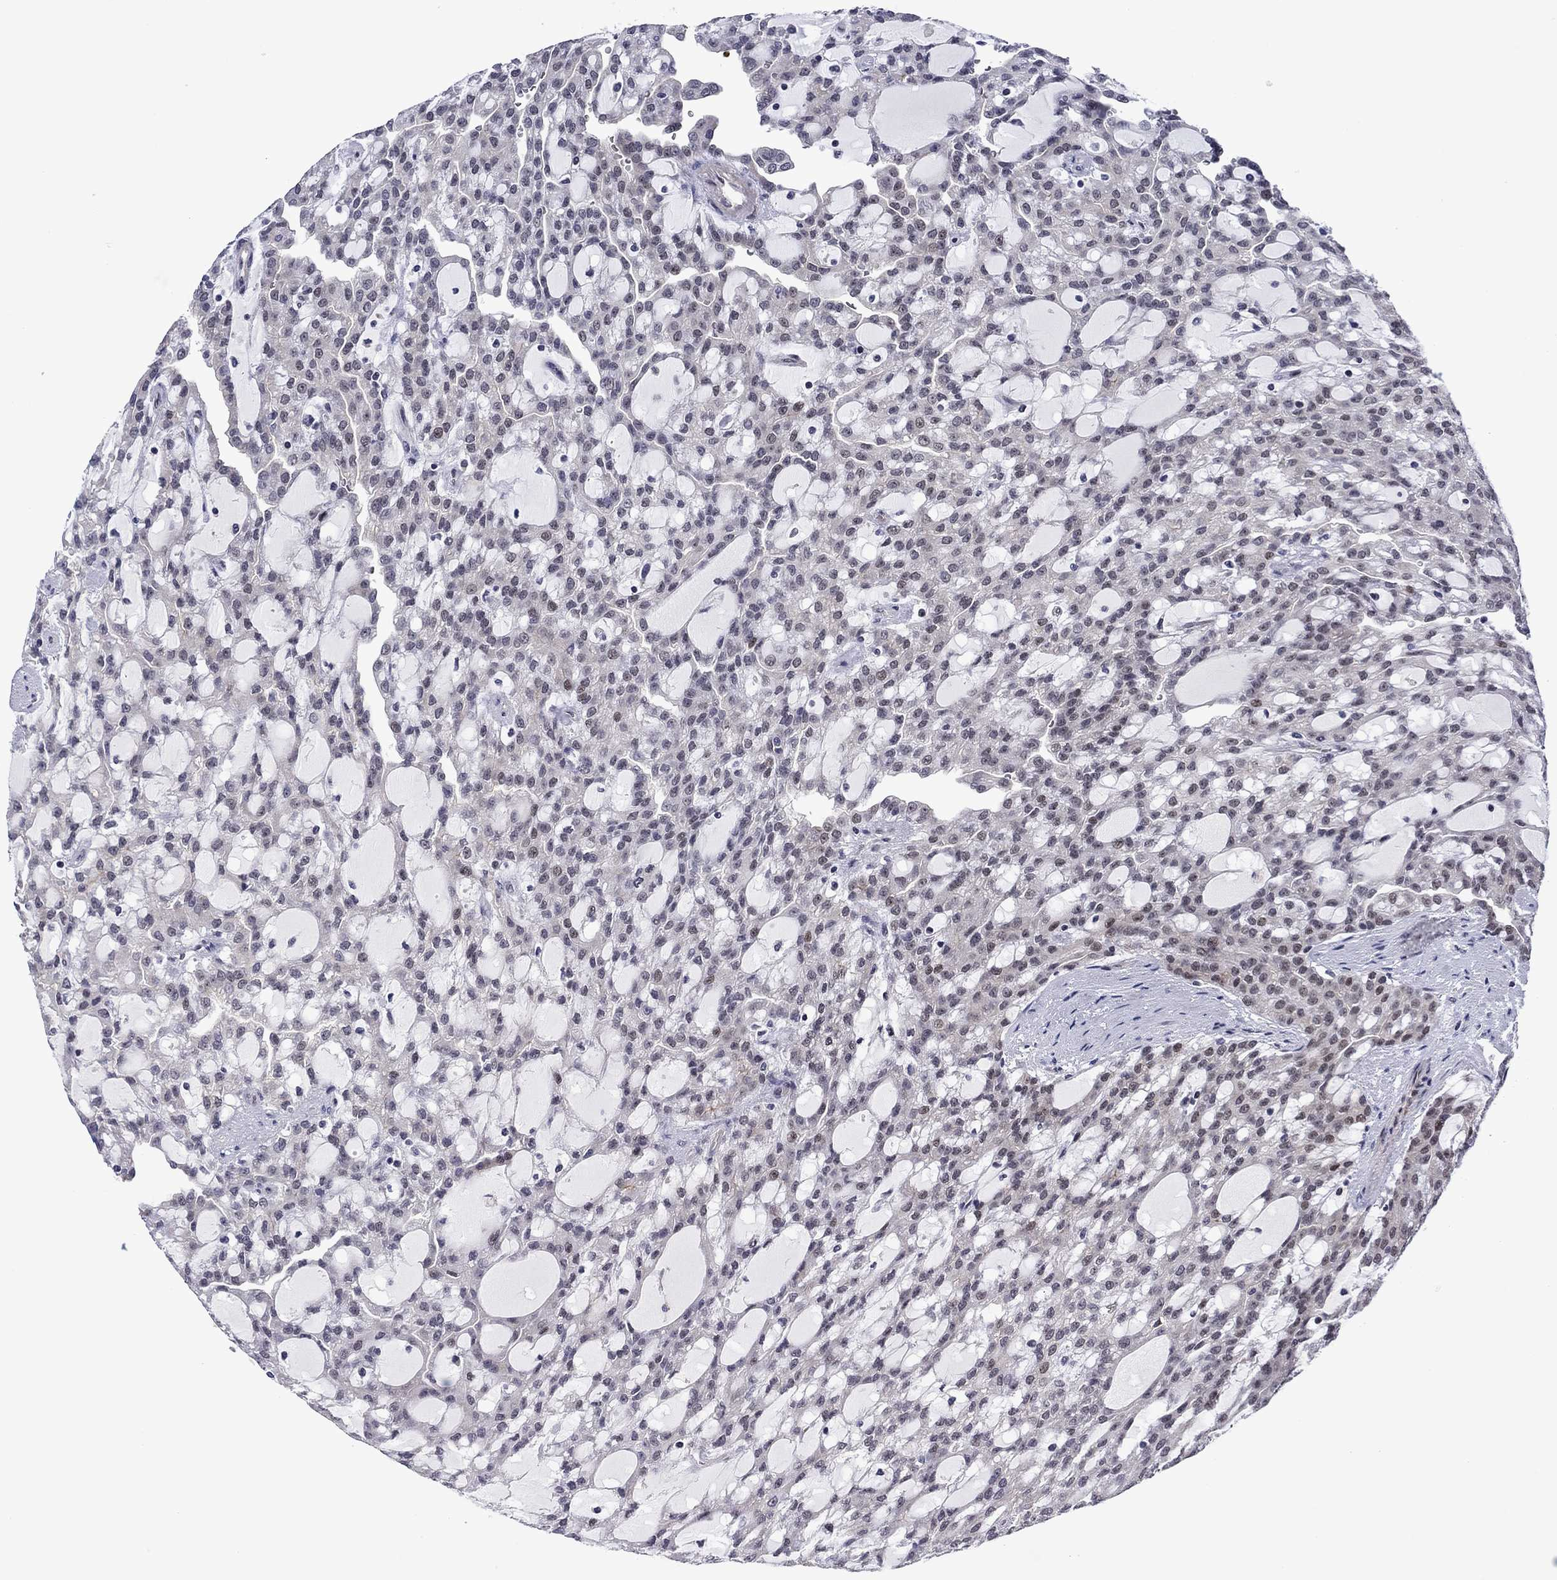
{"staining": {"intensity": "negative", "quantity": "none", "location": "none"}, "tissue": "renal cancer", "cell_type": "Tumor cells", "image_type": "cancer", "snomed": [{"axis": "morphology", "description": "Adenocarcinoma, NOS"}, {"axis": "topography", "description": "Kidney"}], "caption": "The image shows no staining of tumor cells in renal cancer (adenocarcinoma). Nuclei are stained in blue.", "gene": "SURF2", "patient": {"sex": "male", "age": 63}}